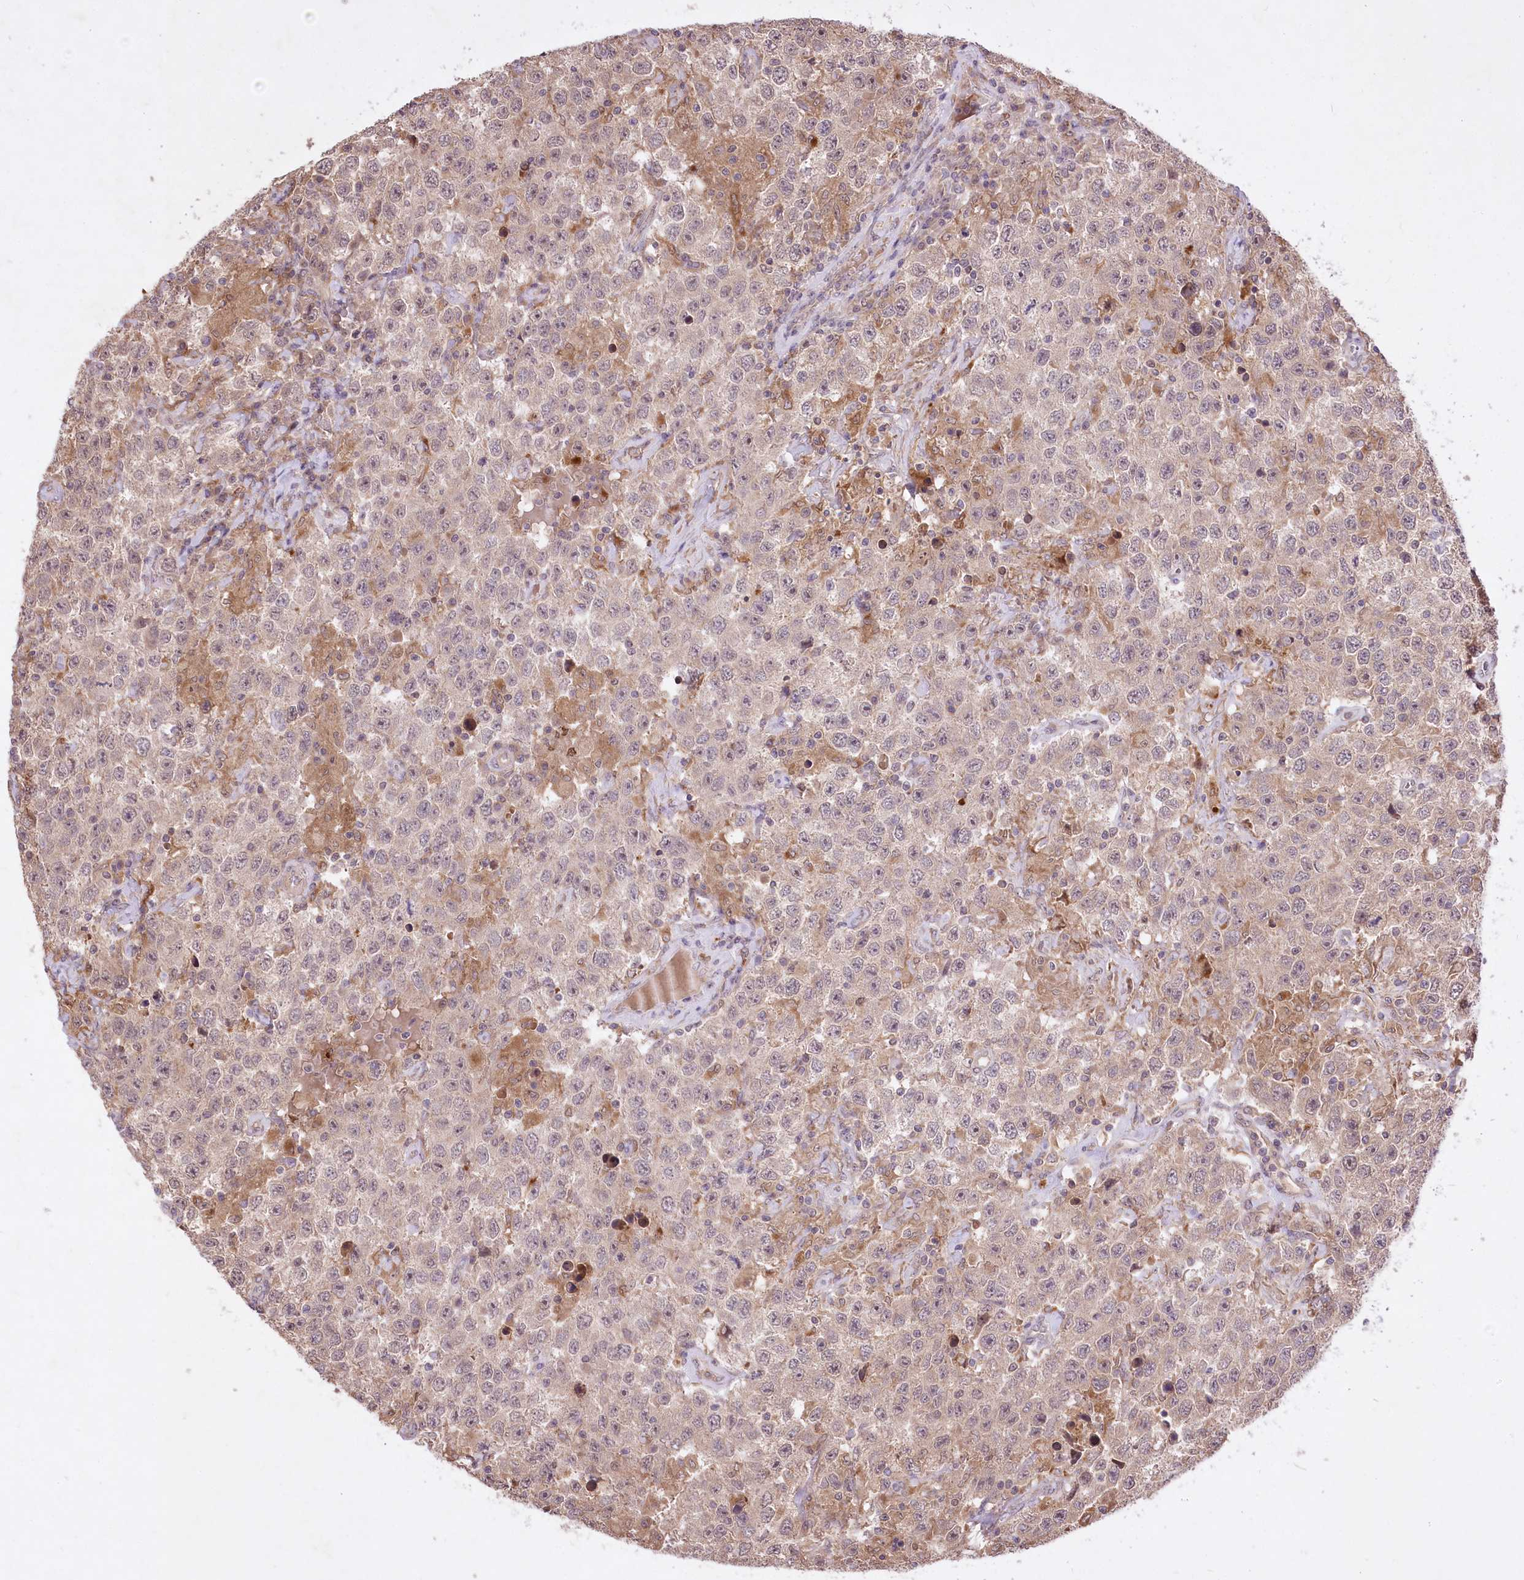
{"staining": {"intensity": "weak", "quantity": "25%-75%", "location": "cytoplasmic/membranous,nuclear"}, "tissue": "testis cancer", "cell_type": "Tumor cells", "image_type": "cancer", "snomed": [{"axis": "morphology", "description": "Seminoma, NOS"}, {"axis": "topography", "description": "Testis"}], "caption": "Testis seminoma stained for a protein reveals weak cytoplasmic/membranous and nuclear positivity in tumor cells. (DAB IHC, brown staining for protein, blue staining for nuclei).", "gene": "HELT", "patient": {"sex": "male", "age": 41}}